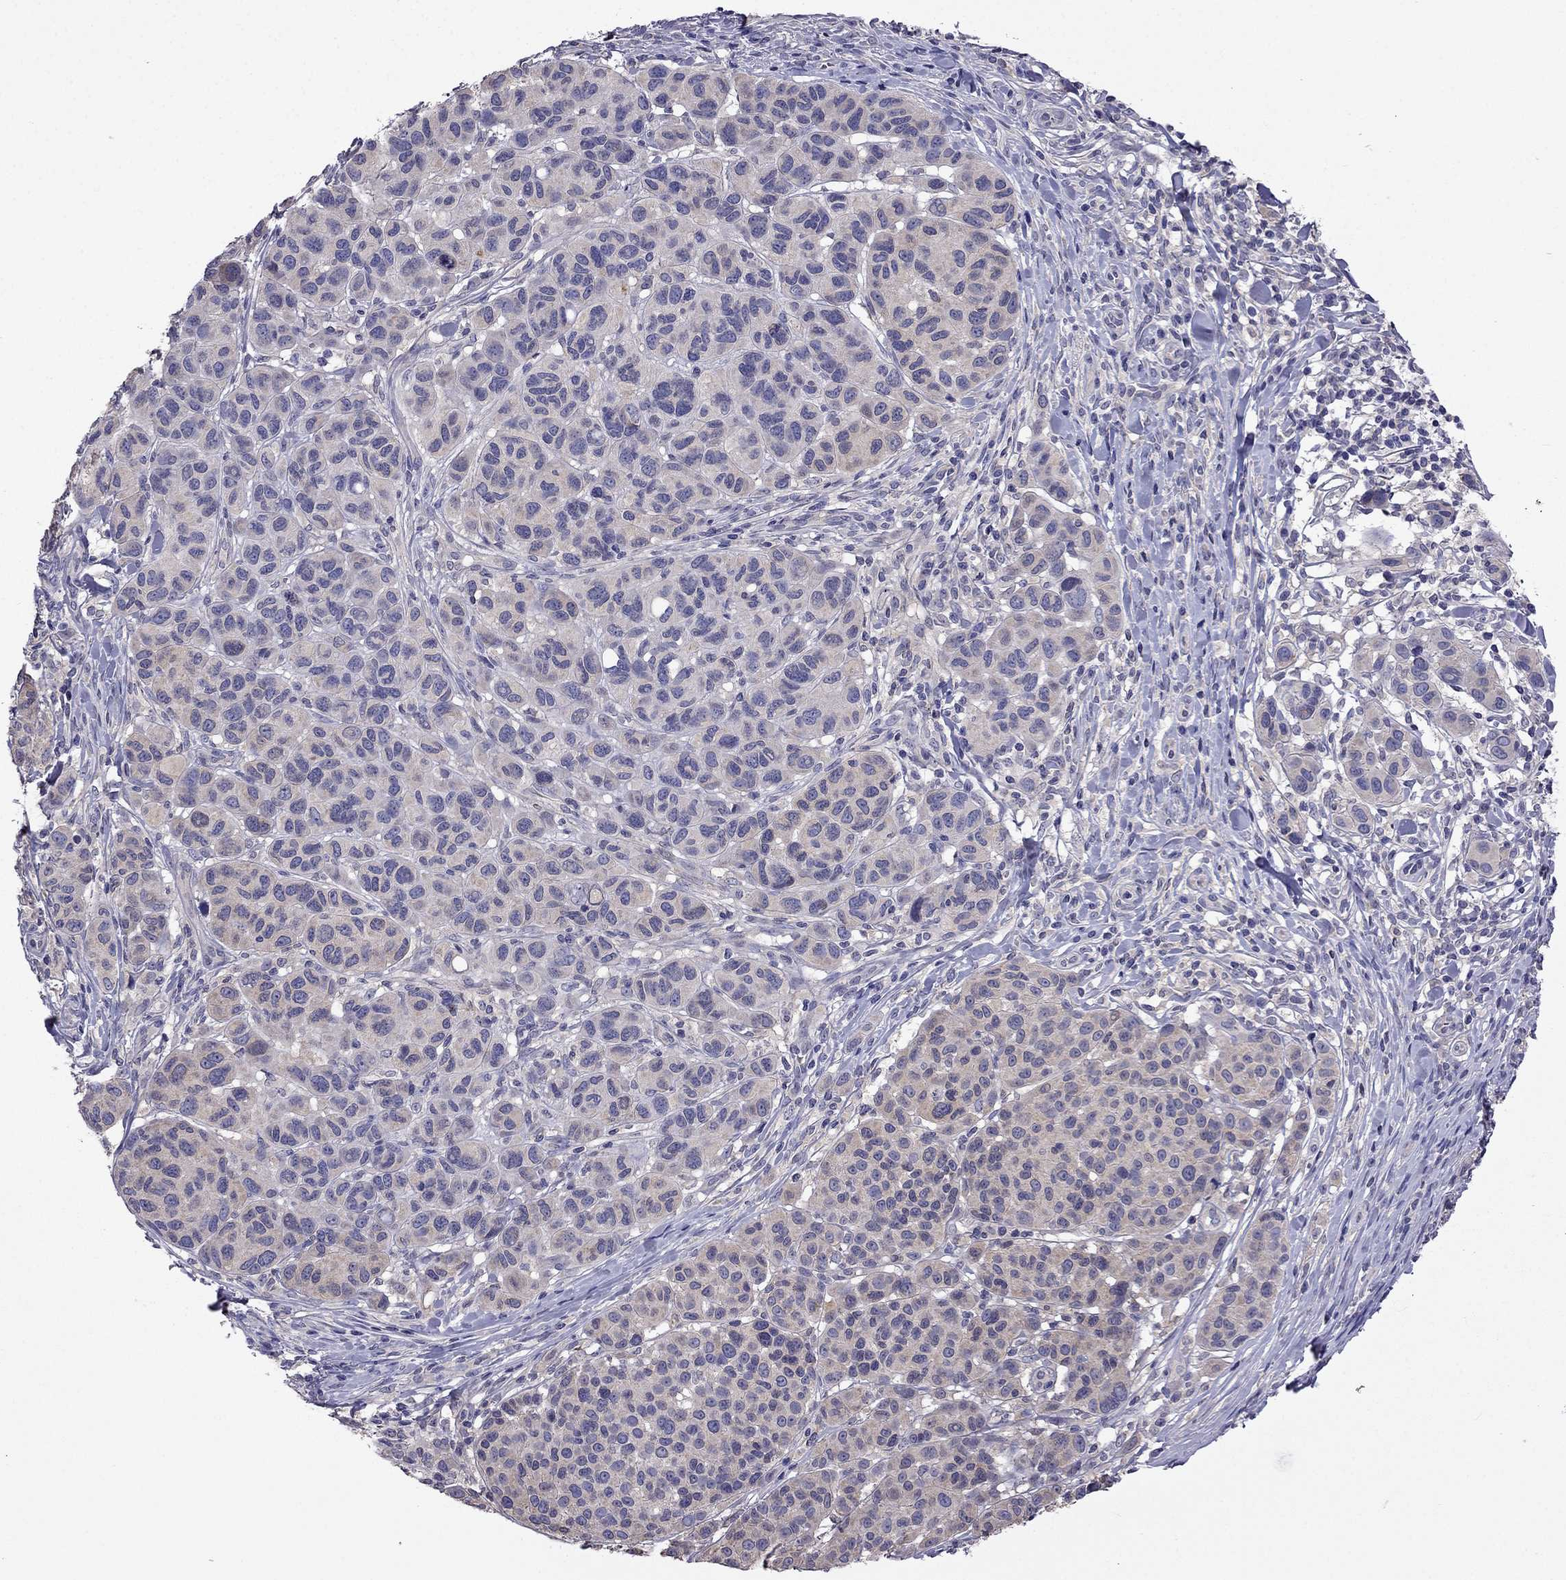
{"staining": {"intensity": "moderate", "quantity": "<25%", "location": "cytoplasmic/membranous"}, "tissue": "melanoma", "cell_type": "Tumor cells", "image_type": "cancer", "snomed": [{"axis": "morphology", "description": "Malignant melanoma, NOS"}, {"axis": "topography", "description": "Skin"}], "caption": "Melanoma stained for a protein (brown) reveals moderate cytoplasmic/membranous positive staining in approximately <25% of tumor cells.", "gene": "SCNN1D", "patient": {"sex": "male", "age": 79}}